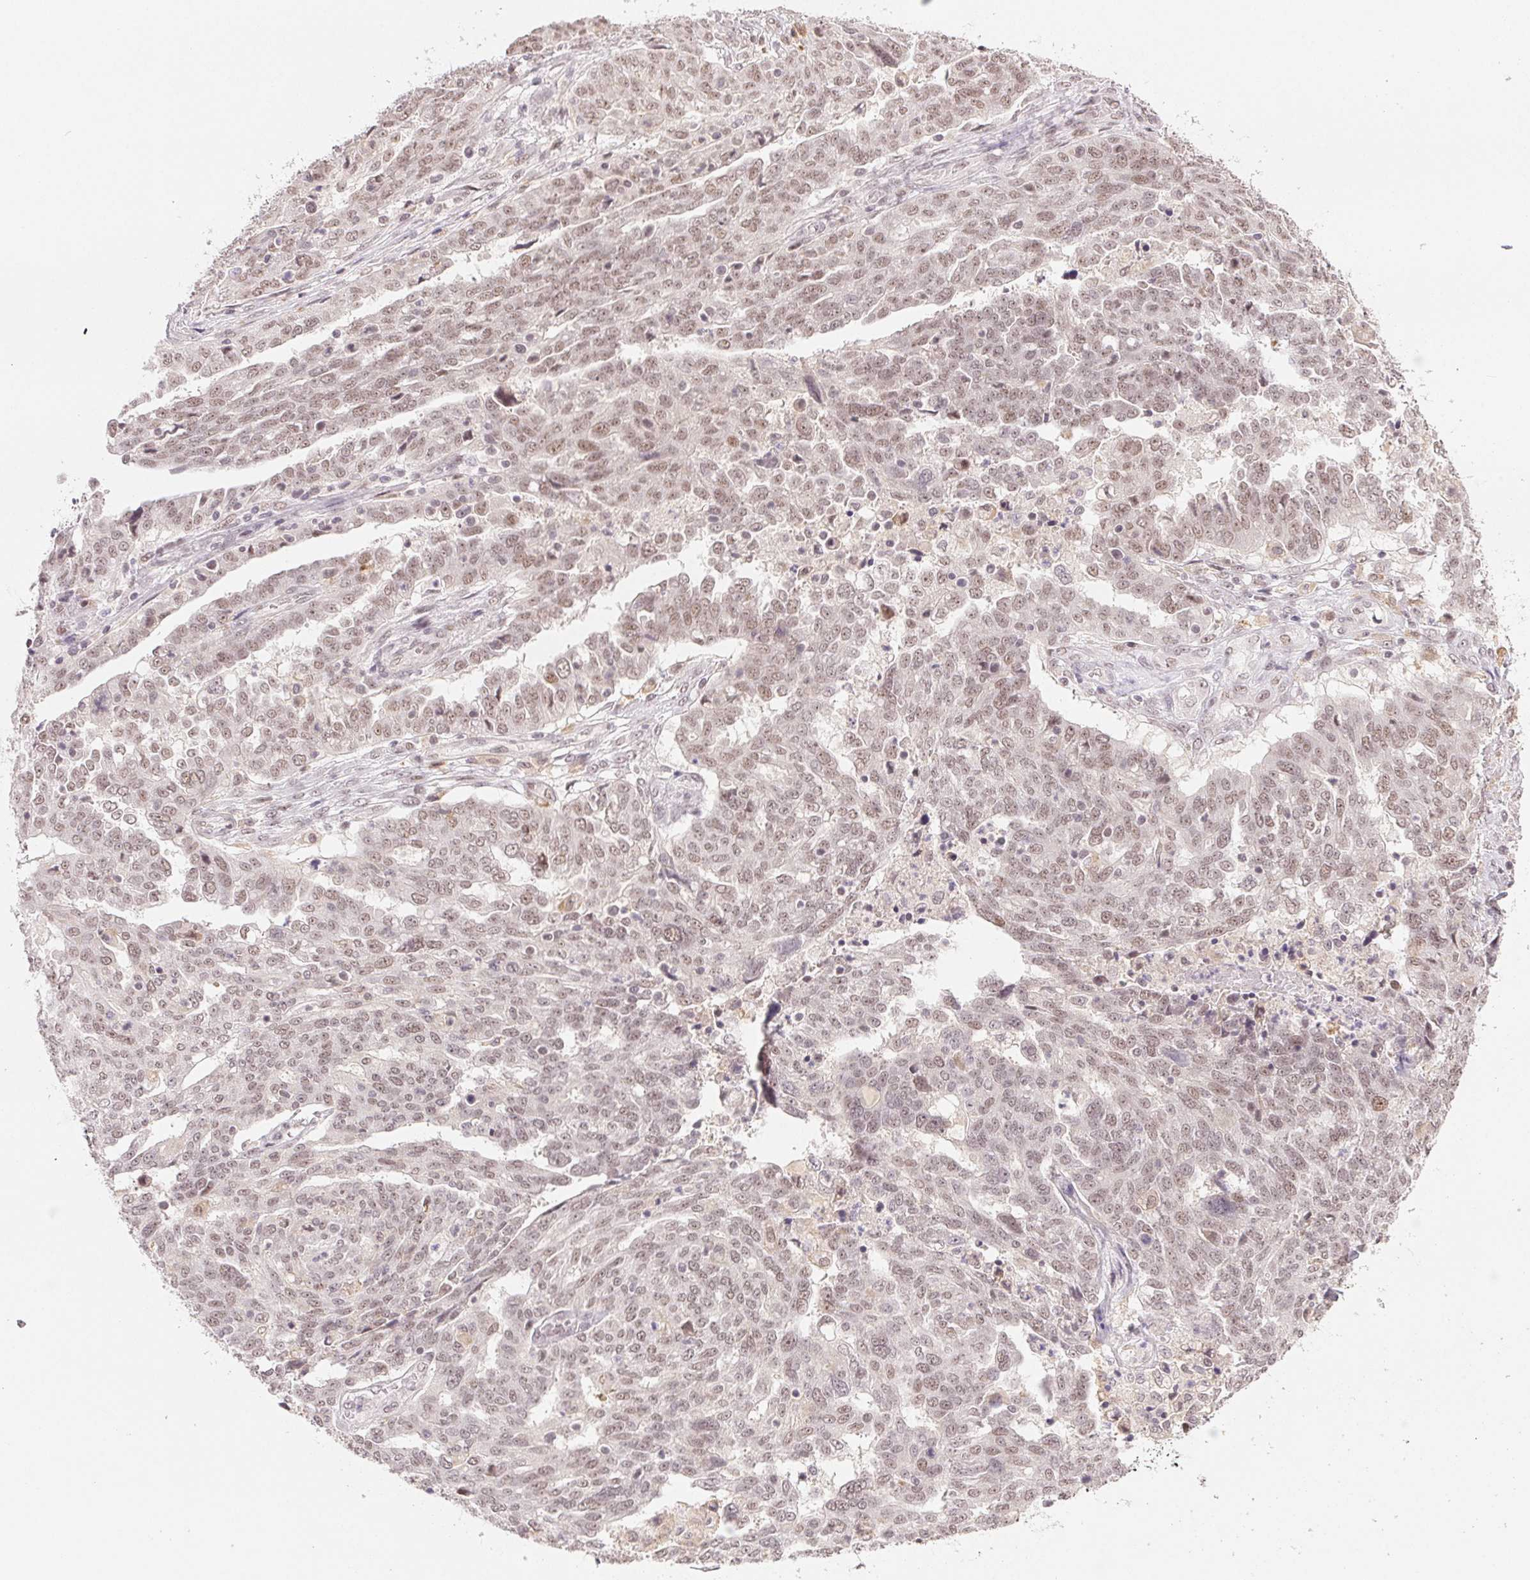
{"staining": {"intensity": "moderate", "quantity": "25%-75%", "location": "nuclear"}, "tissue": "ovarian cancer", "cell_type": "Tumor cells", "image_type": "cancer", "snomed": [{"axis": "morphology", "description": "Cystadenocarcinoma, serous, NOS"}, {"axis": "topography", "description": "Ovary"}], "caption": "DAB immunohistochemical staining of ovarian serous cystadenocarcinoma exhibits moderate nuclear protein positivity in about 25%-75% of tumor cells. (Brightfield microscopy of DAB IHC at high magnification).", "gene": "PRPF18", "patient": {"sex": "female", "age": 67}}